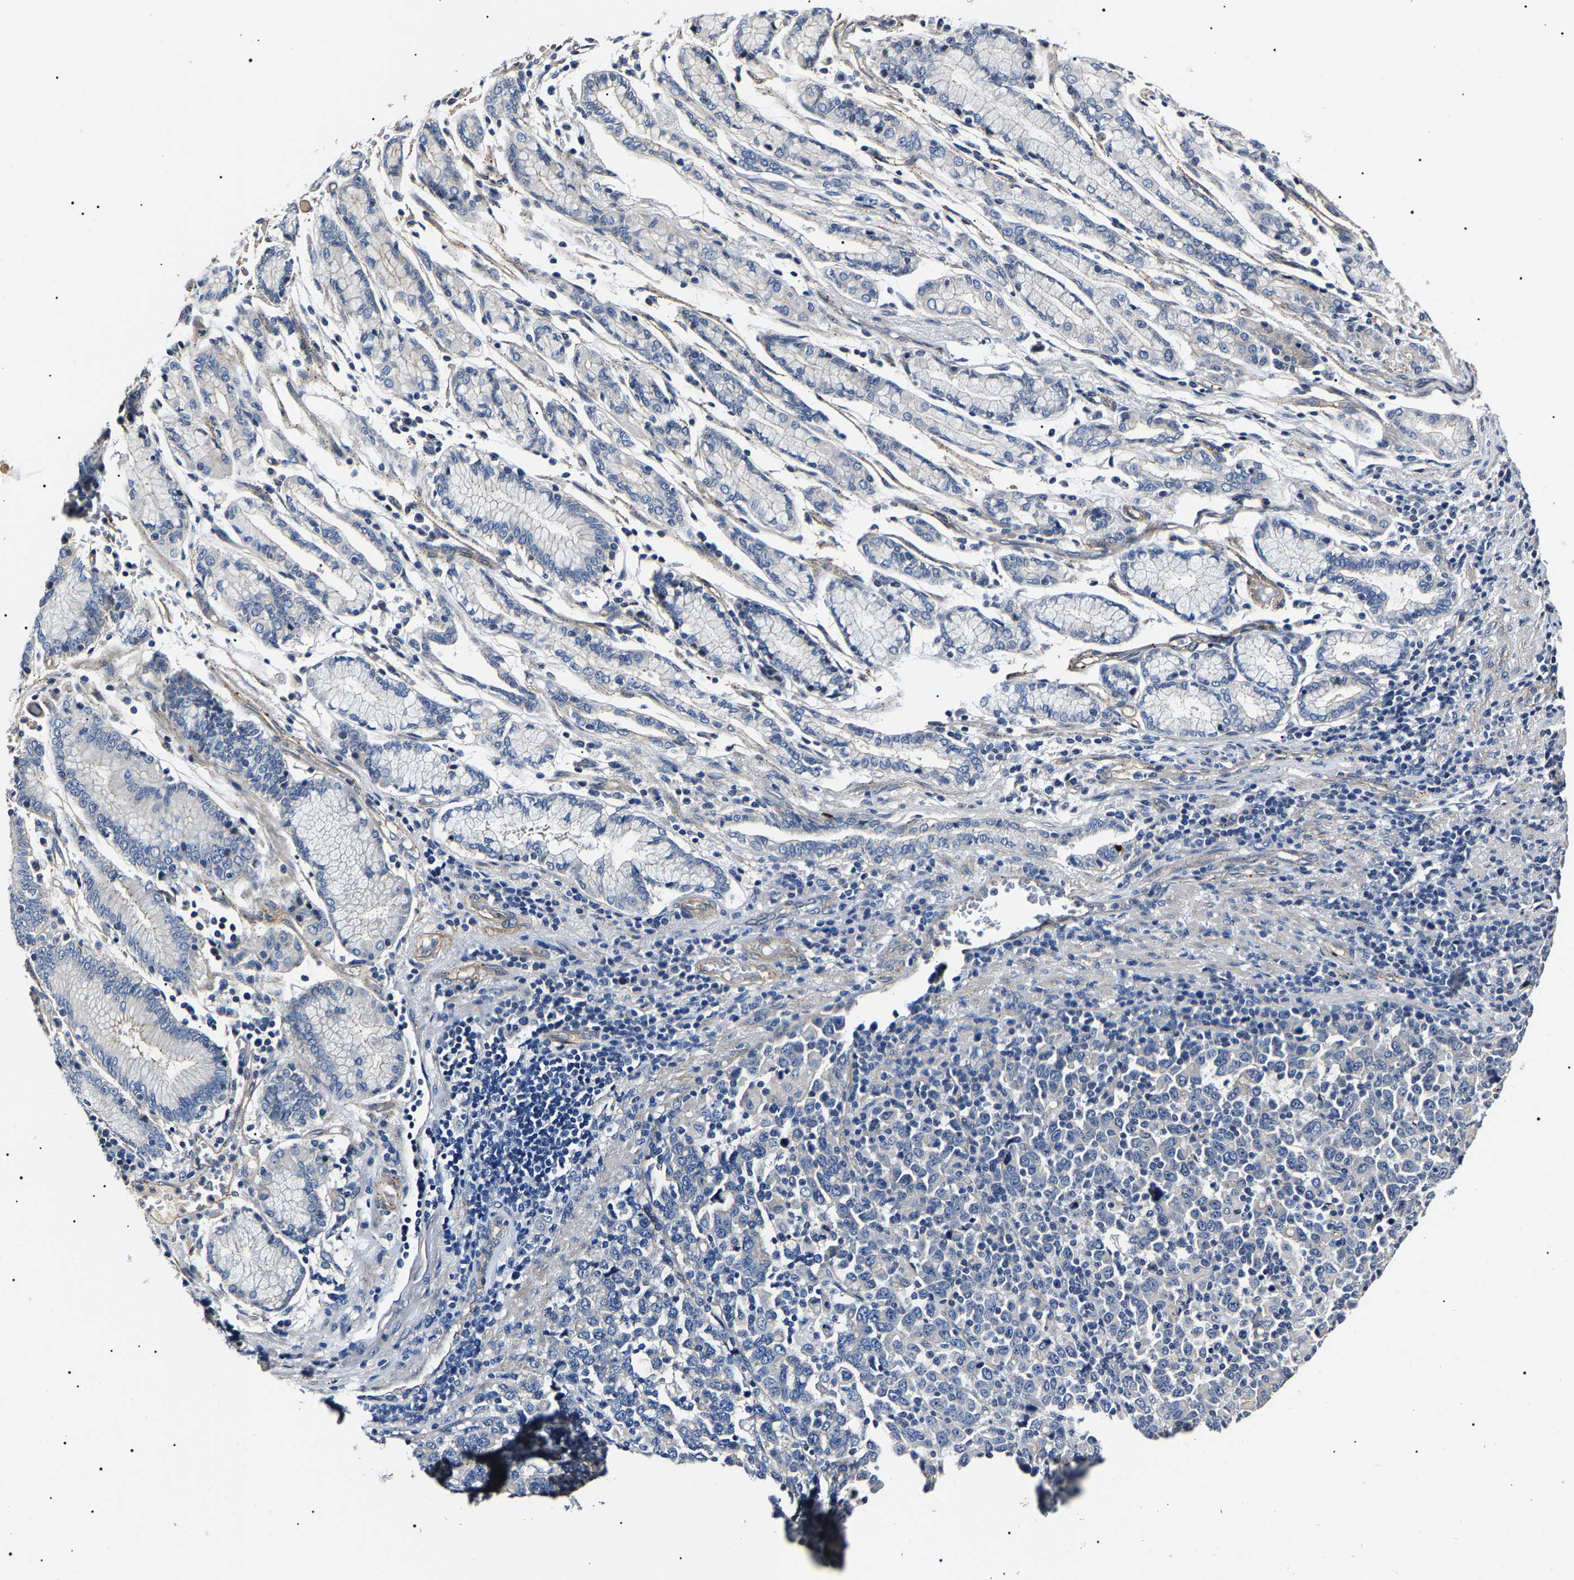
{"staining": {"intensity": "negative", "quantity": "none", "location": "none"}, "tissue": "stomach cancer", "cell_type": "Tumor cells", "image_type": "cancer", "snomed": [{"axis": "morphology", "description": "Adenocarcinoma, NOS"}, {"axis": "topography", "description": "Stomach, upper"}], "caption": "Tumor cells are negative for brown protein staining in stomach cancer (adenocarcinoma). The staining is performed using DAB (3,3'-diaminobenzidine) brown chromogen with nuclei counter-stained in using hematoxylin.", "gene": "KLHL42", "patient": {"sex": "male", "age": 69}}